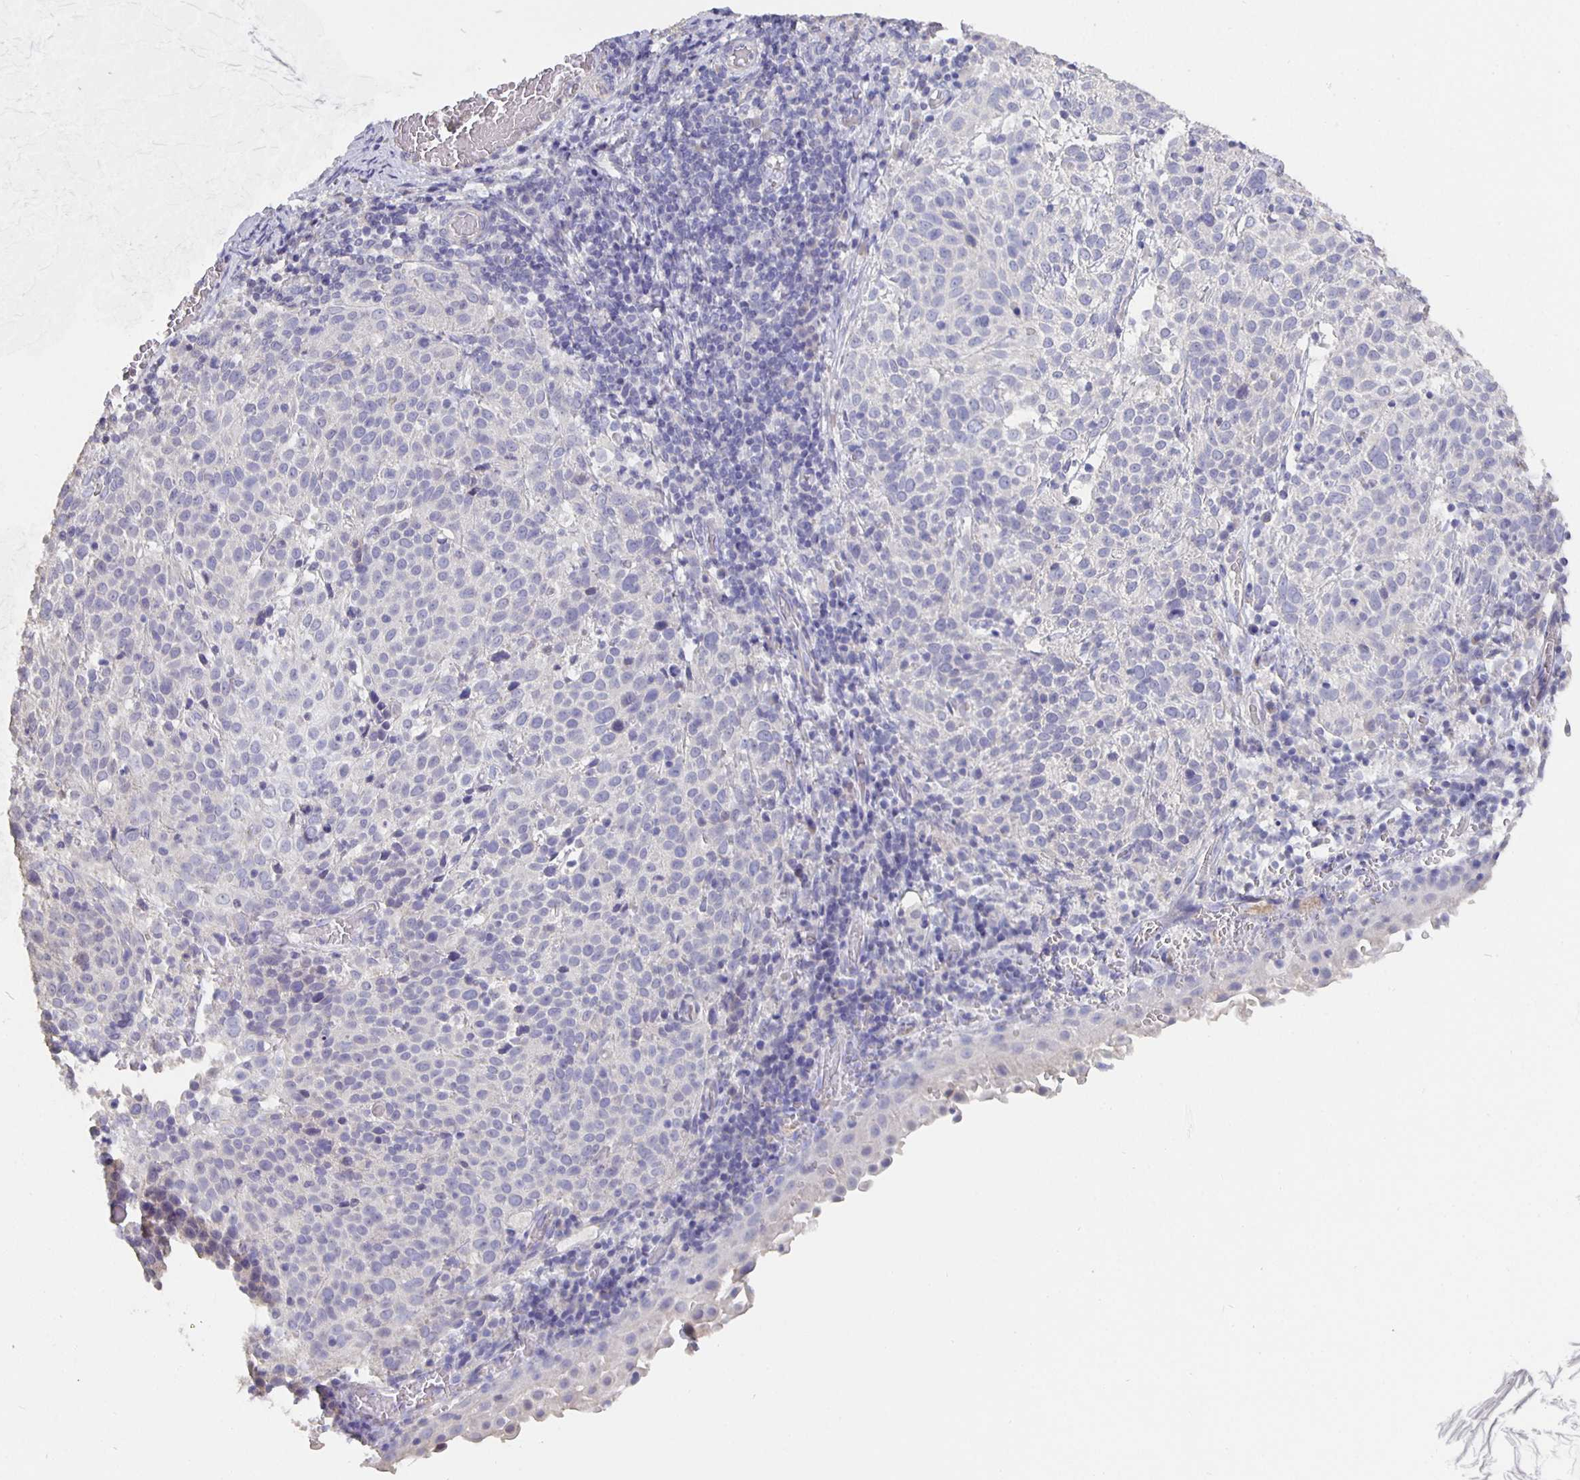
{"staining": {"intensity": "negative", "quantity": "none", "location": "none"}, "tissue": "cervical cancer", "cell_type": "Tumor cells", "image_type": "cancer", "snomed": [{"axis": "morphology", "description": "Squamous cell carcinoma, NOS"}, {"axis": "topography", "description": "Cervix"}], "caption": "The immunohistochemistry (IHC) photomicrograph has no significant expression in tumor cells of cervical cancer (squamous cell carcinoma) tissue. (DAB immunohistochemistry (IHC) visualized using brightfield microscopy, high magnification).", "gene": "CFAP74", "patient": {"sex": "female", "age": 61}}